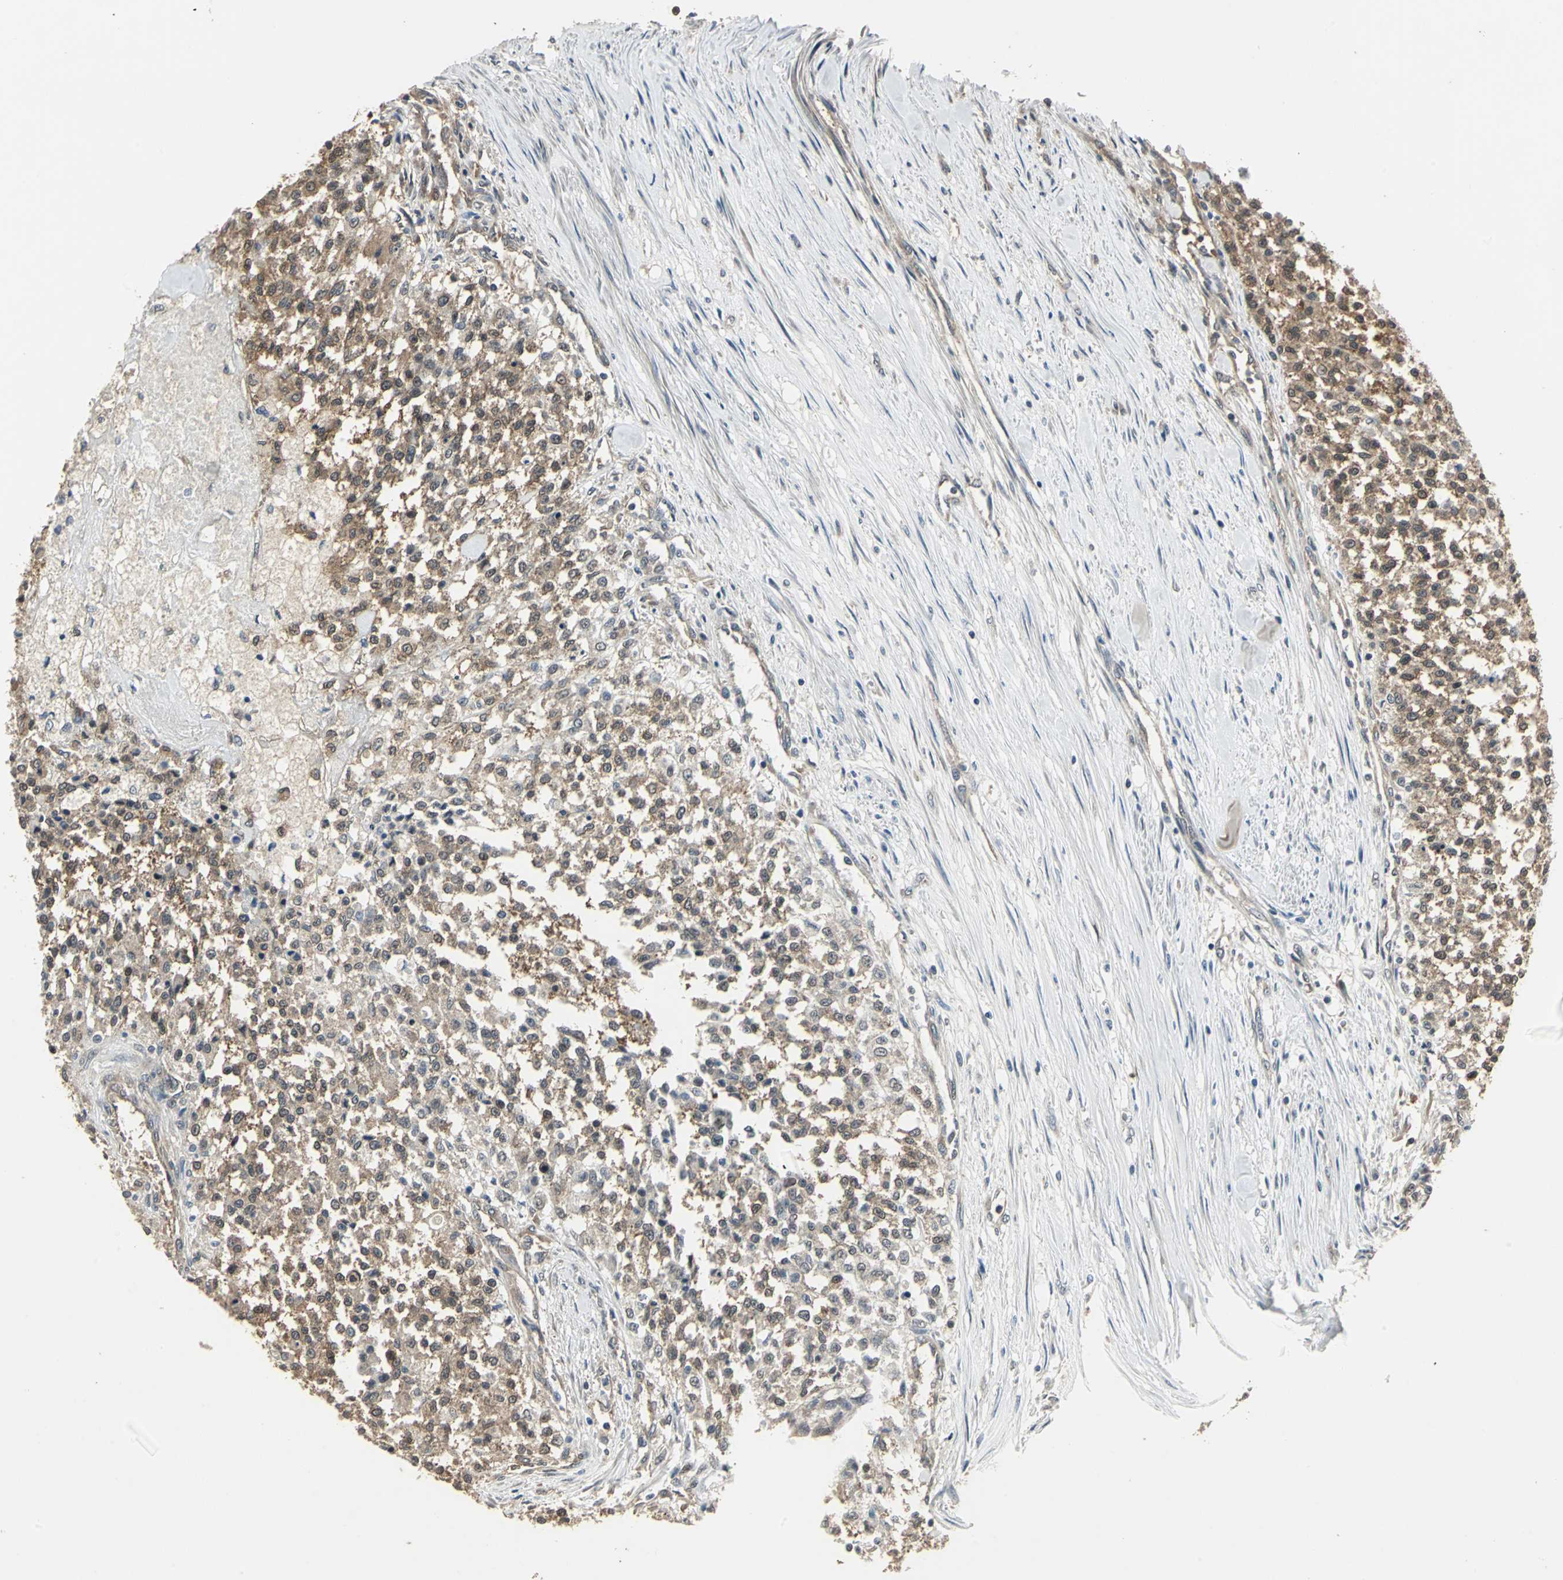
{"staining": {"intensity": "moderate", "quantity": ">75%", "location": "cytoplasmic/membranous"}, "tissue": "testis cancer", "cell_type": "Tumor cells", "image_type": "cancer", "snomed": [{"axis": "morphology", "description": "Seminoma, NOS"}, {"axis": "topography", "description": "Testis"}], "caption": "Testis seminoma stained with DAB immunohistochemistry (IHC) displays medium levels of moderate cytoplasmic/membranous positivity in about >75% of tumor cells.", "gene": "PFDN1", "patient": {"sex": "male", "age": 59}}